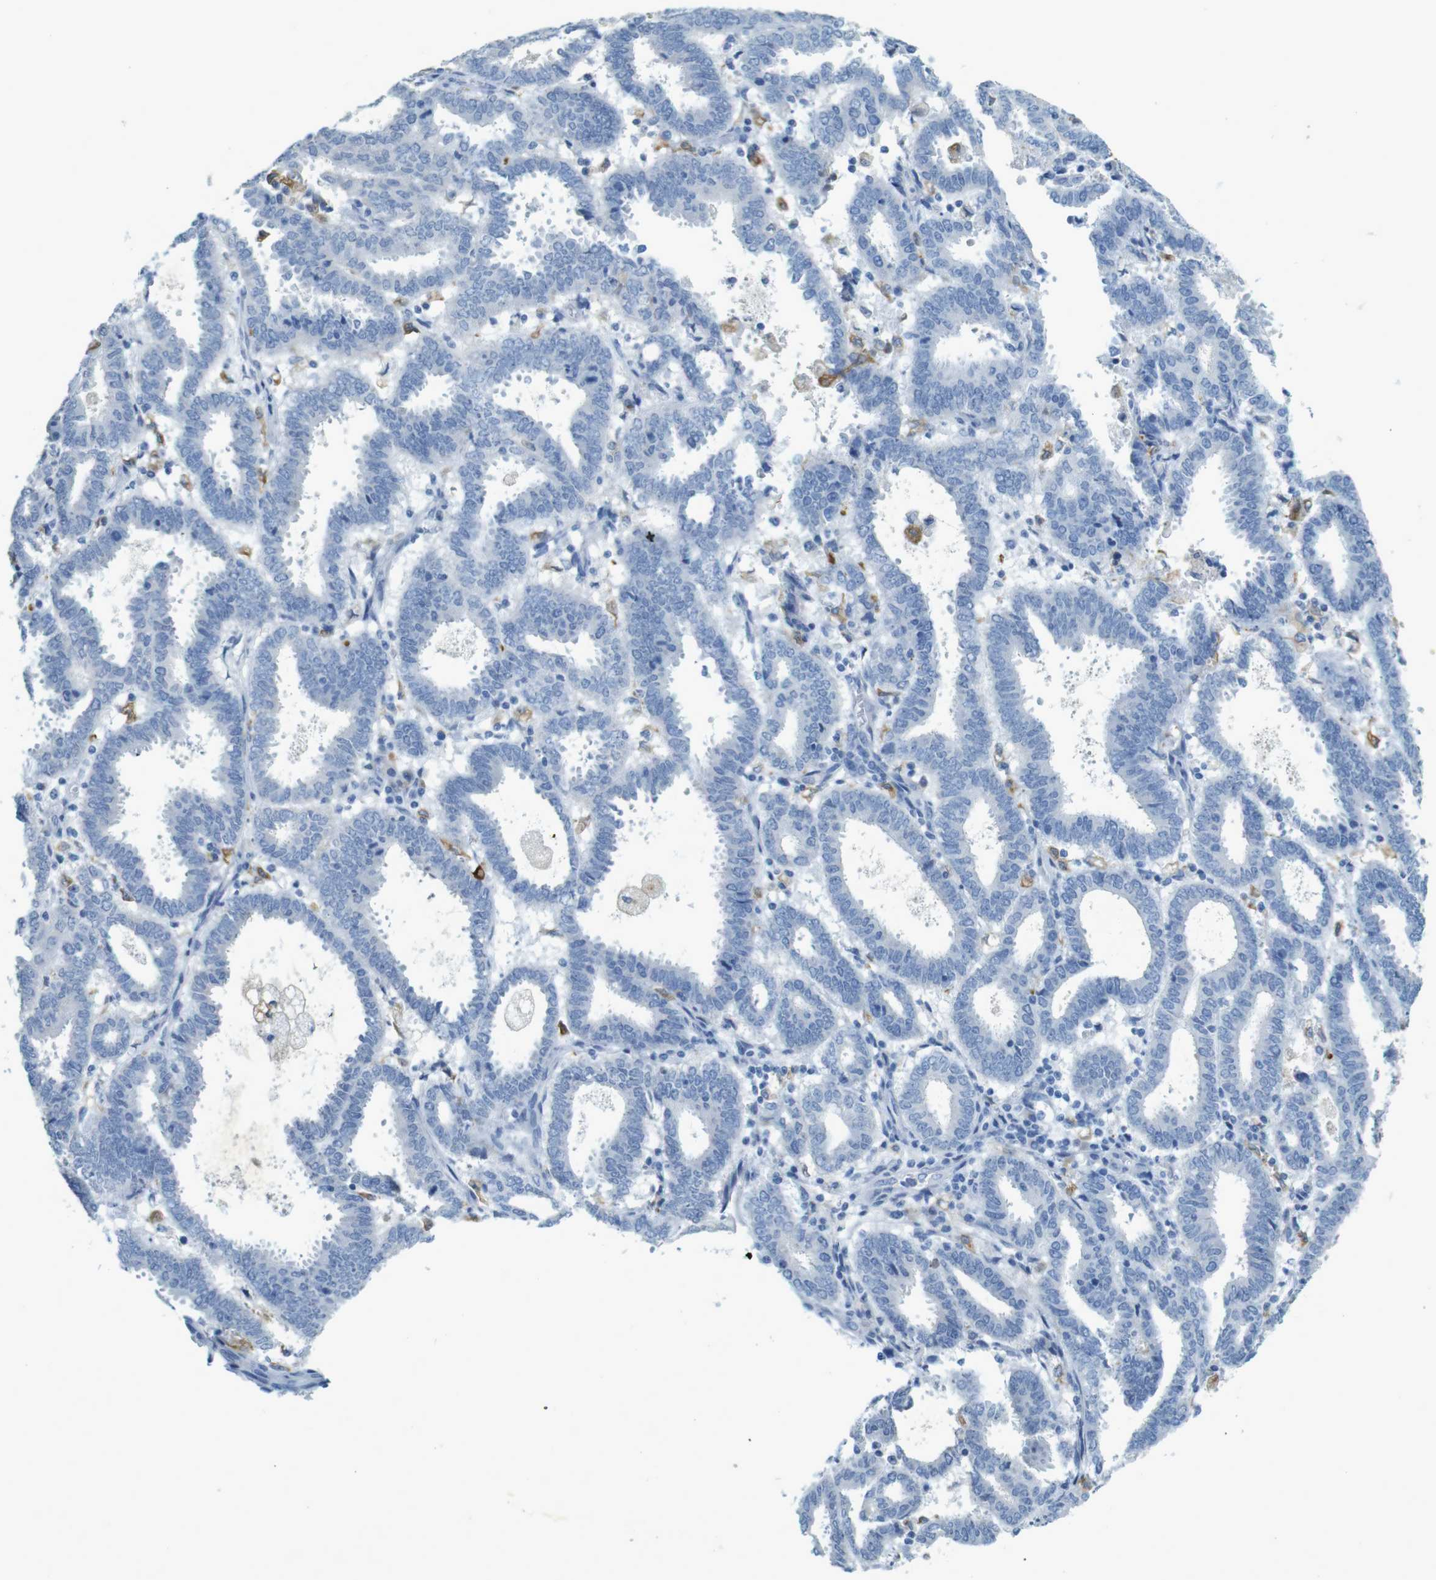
{"staining": {"intensity": "negative", "quantity": "none", "location": "none"}, "tissue": "endometrial cancer", "cell_type": "Tumor cells", "image_type": "cancer", "snomed": [{"axis": "morphology", "description": "Adenocarcinoma, NOS"}, {"axis": "topography", "description": "Uterus"}], "caption": "Image shows no protein staining in tumor cells of endometrial cancer tissue.", "gene": "CD320", "patient": {"sex": "female", "age": 83}}